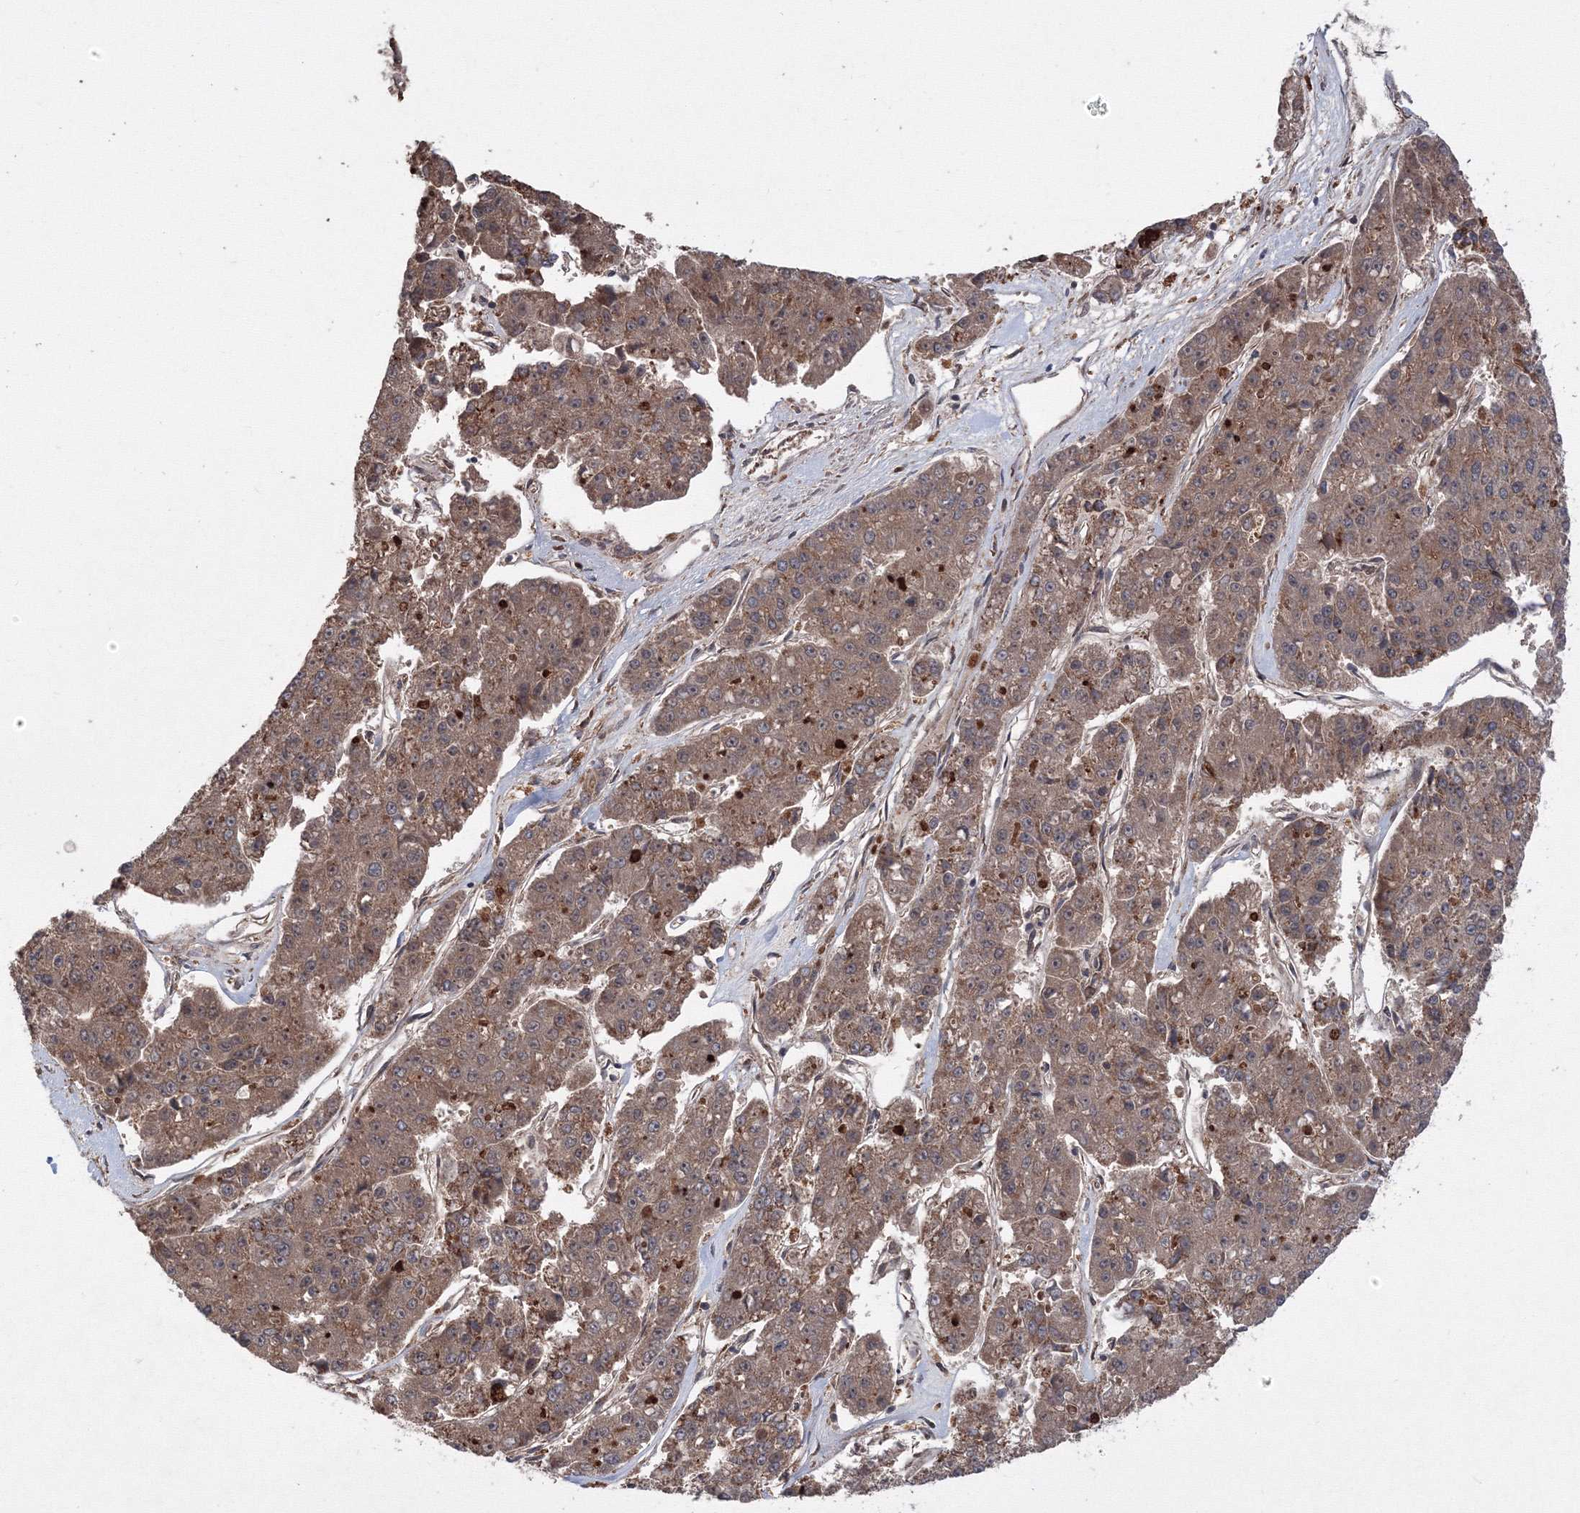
{"staining": {"intensity": "moderate", "quantity": ">75%", "location": "cytoplasmic/membranous"}, "tissue": "pancreatic cancer", "cell_type": "Tumor cells", "image_type": "cancer", "snomed": [{"axis": "morphology", "description": "Adenocarcinoma, NOS"}, {"axis": "topography", "description": "Pancreas"}], "caption": "Immunohistochemical staining of human pancreatic adenocarcinoma reveals medium levels of moderate cytoplasmic/membranous protein positivity in approximately >75% of tumor cells.", "gene": "ATG3", "patient": {"sex": "male", "age": 50}}